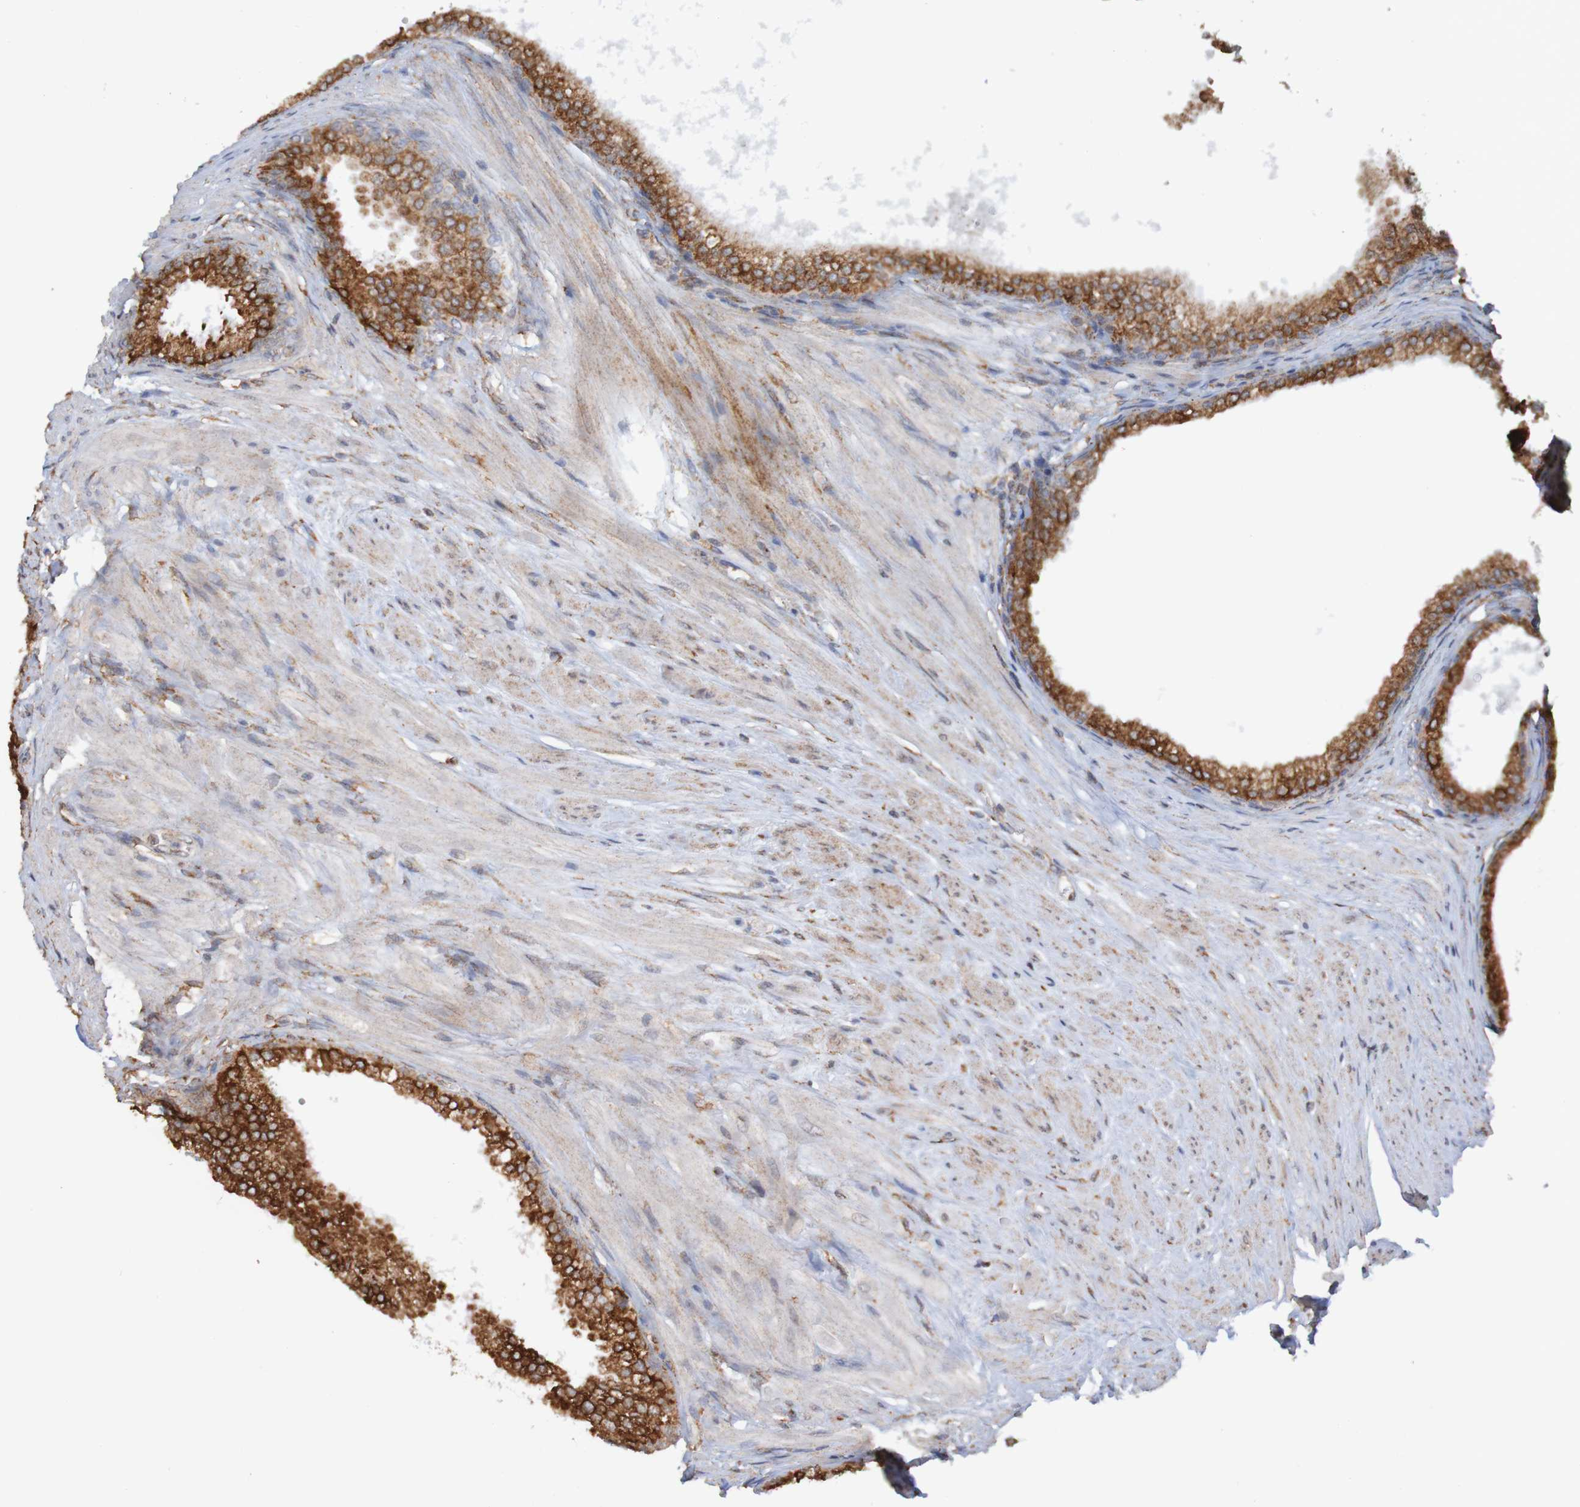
{"staining": {"intensity": "strong", "quantity": ">75%", "location": "cytoplasmic/membranous"}, "tissue": "prostate", "cell_type": "Glandular cells", "image_type": "normal", "snomed": [{"axis": "morphology", "description": "Normal tissue, NOS"}, {"axis": "morphology", "description": "Urothelial carcinoma, Low grade"}, {"axis": "topography", "description": "Urinary bladder"}, {"axis": "topography", "description": "Prostate"}], "caption": "An immunohistochemistry (IHC) photomicrograph of normal tissue is shown. Protein staining in brown highlights strong cytoplasmic/membranous positivity in prostate within glandular cells. (IHC, brightfield microscopy, high magnification).", "gene": "PDIA3", "patient": {"sex": "male", "age": 60}}